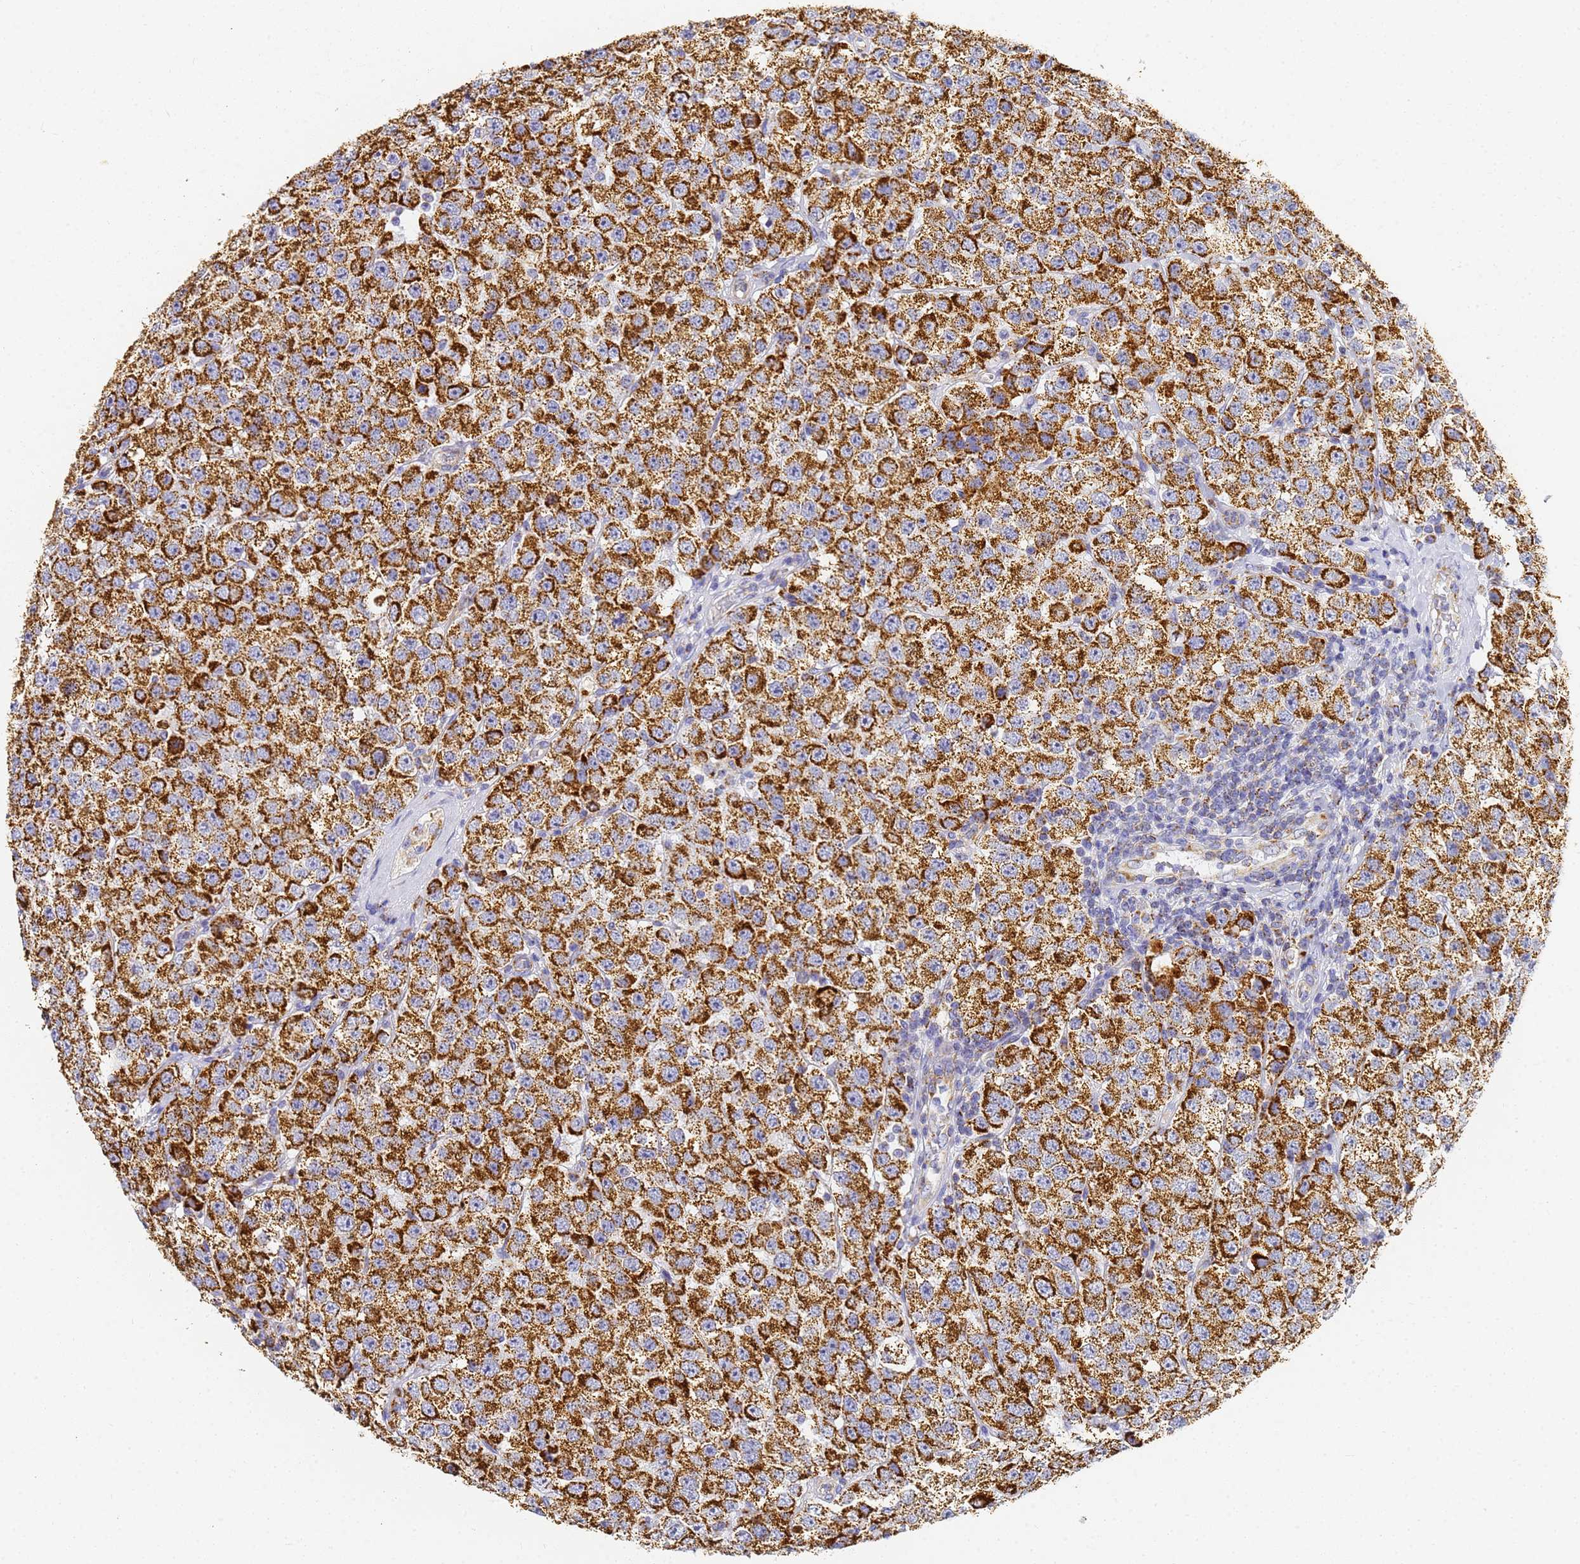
{"staining": {"intensity": "strong", "quantity": ">75%", "location": "cytoplasmic/membranous"}, "tissue": "testis cancer", "cell_type": "Tumor cells", "image_type": "cancer", "snomed": [{"axis": "morphology", "description": "Seminoma, NOS"}, {"axis": "topography", "description": "Testis"}], "caption": "Testis seminoma tissue demonstrates strong cytoplasmic/membranous expression in approximately >75% of tumor cells, visualized by immunohistochemistry.", "gene": "CNIH4", "patient": {"sex": "male", "age": 28}}